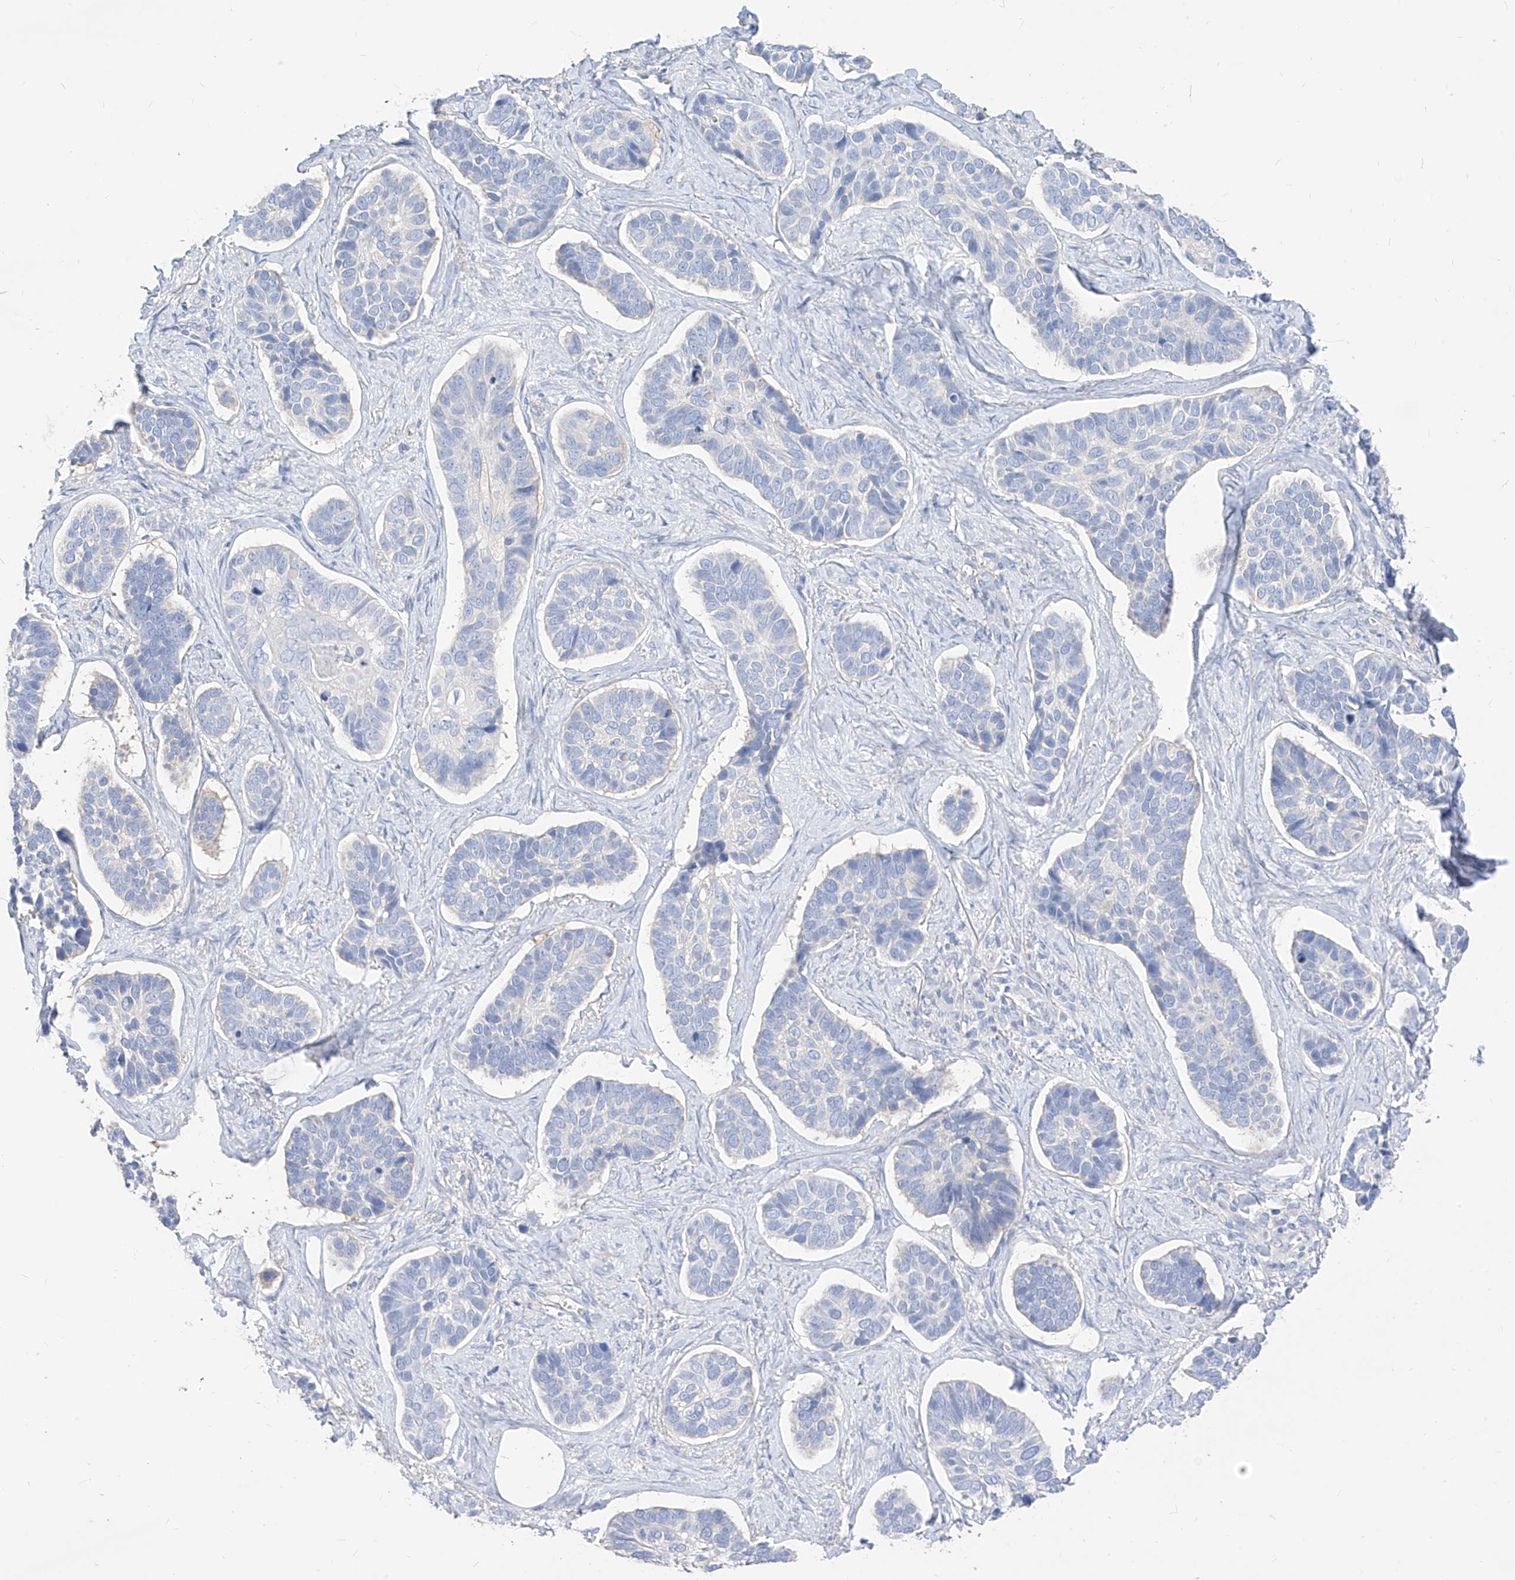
{"staining": {"intensity": "negative", "quantity": "none", "location": "none"}, "tissue": "skin cancer", "cell_type": "Tumor cells", "image_type": "cancer", "snomed": [{"axis": "morphology", "description": "Basal cell carcinoma"}, {"axis": "topography", "description": "Skin"}], "caption": "Tumor cells show no significant staining in skin cancer (basal cell carcinoma).", "gene": "ZZEF1", "patient": {"sex": "male", "age": 62}}